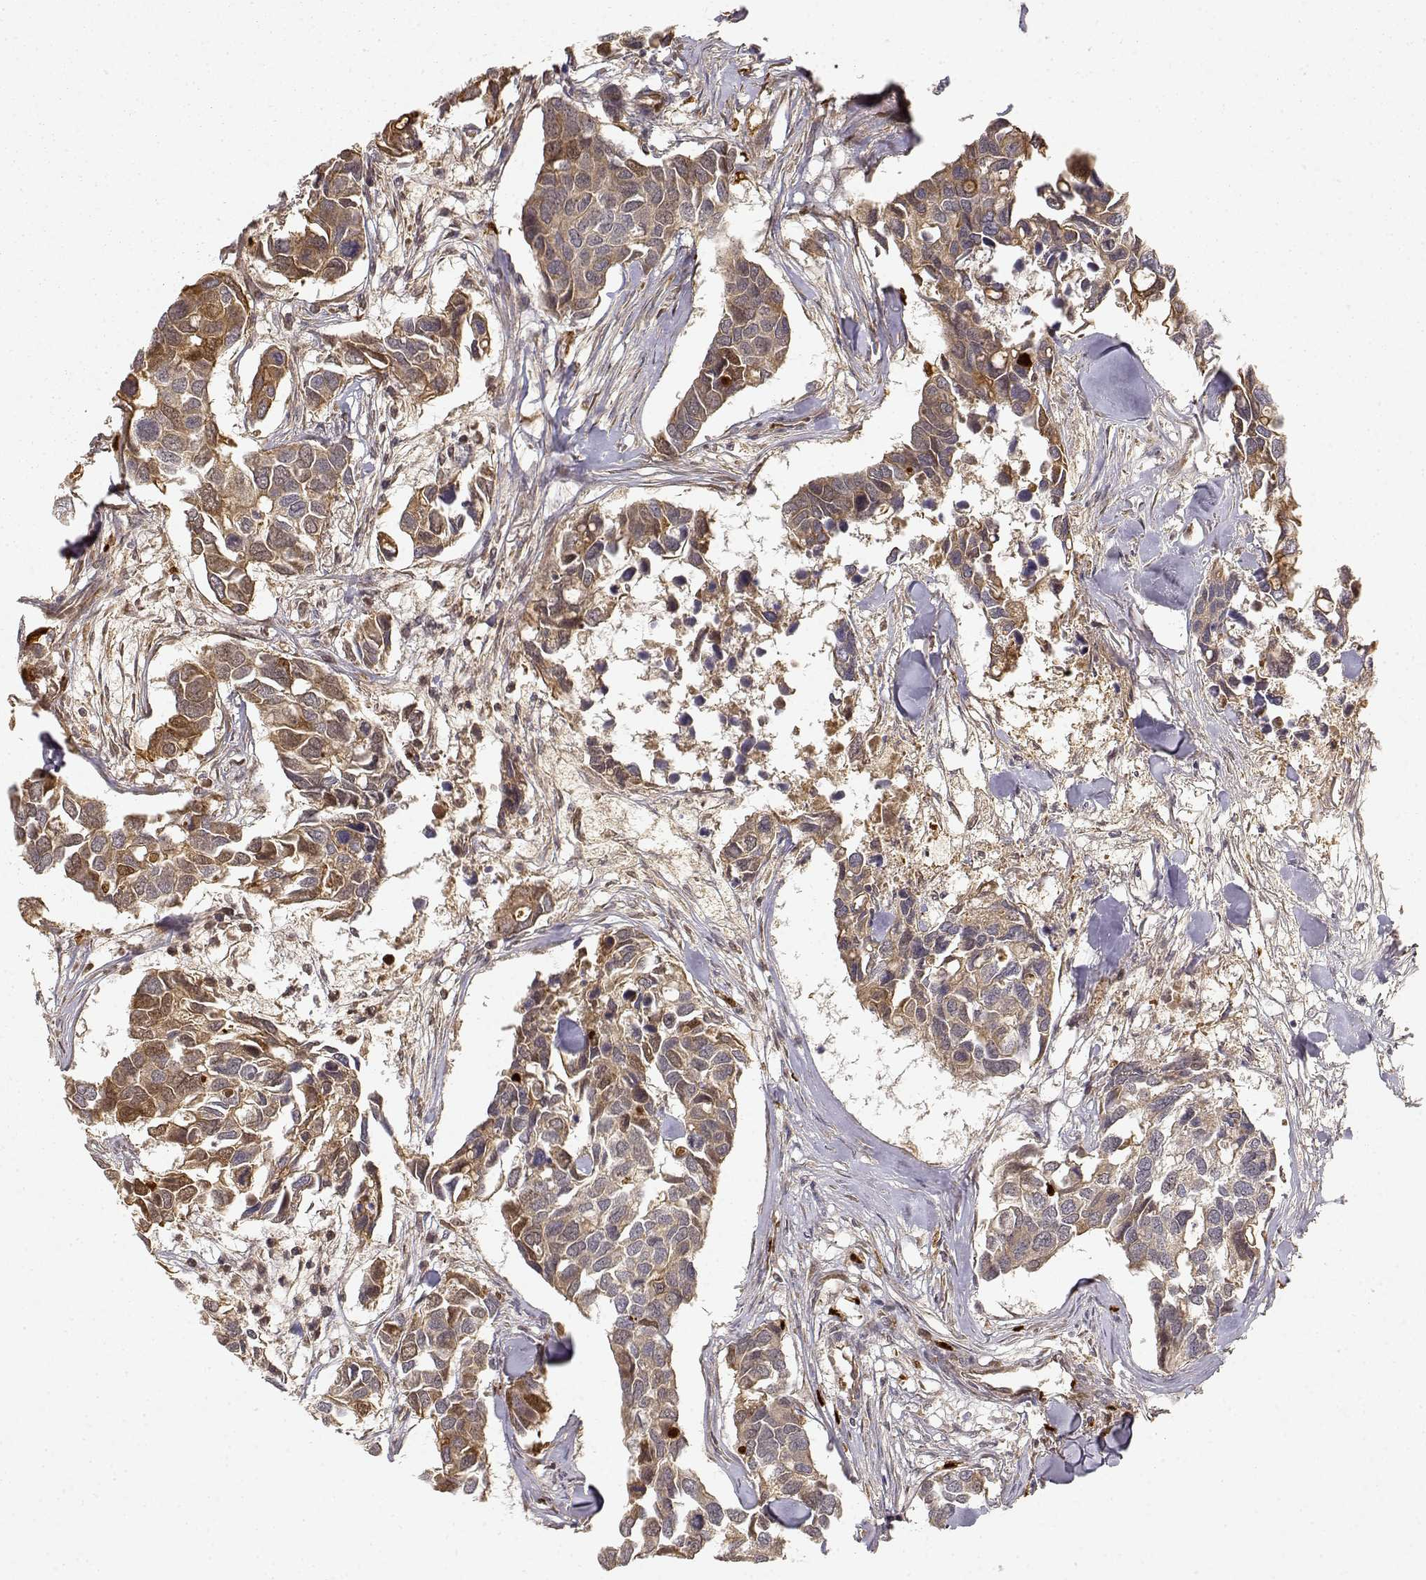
{"staining": {"intensity": "moderate", "quantity": ">75%", "location": "cytoplasmic/membranous"}, "tissue": "breast cancer", "cell_type": "Tumor cells", "image_type": "cancer", "snomed": [{"axis": "morphology", "description": "Duct carcinoma"}, {"axis": "topography", "description": "Breast"}], "caption": "This image shows immunohistochemistry staining of breast cancer, with medium moderate cytoplasmic/membranous expression in about >75% of tumor cells.", "gene": "CDK5RAP2", "patient": {"sex": "female", "age": 83}}